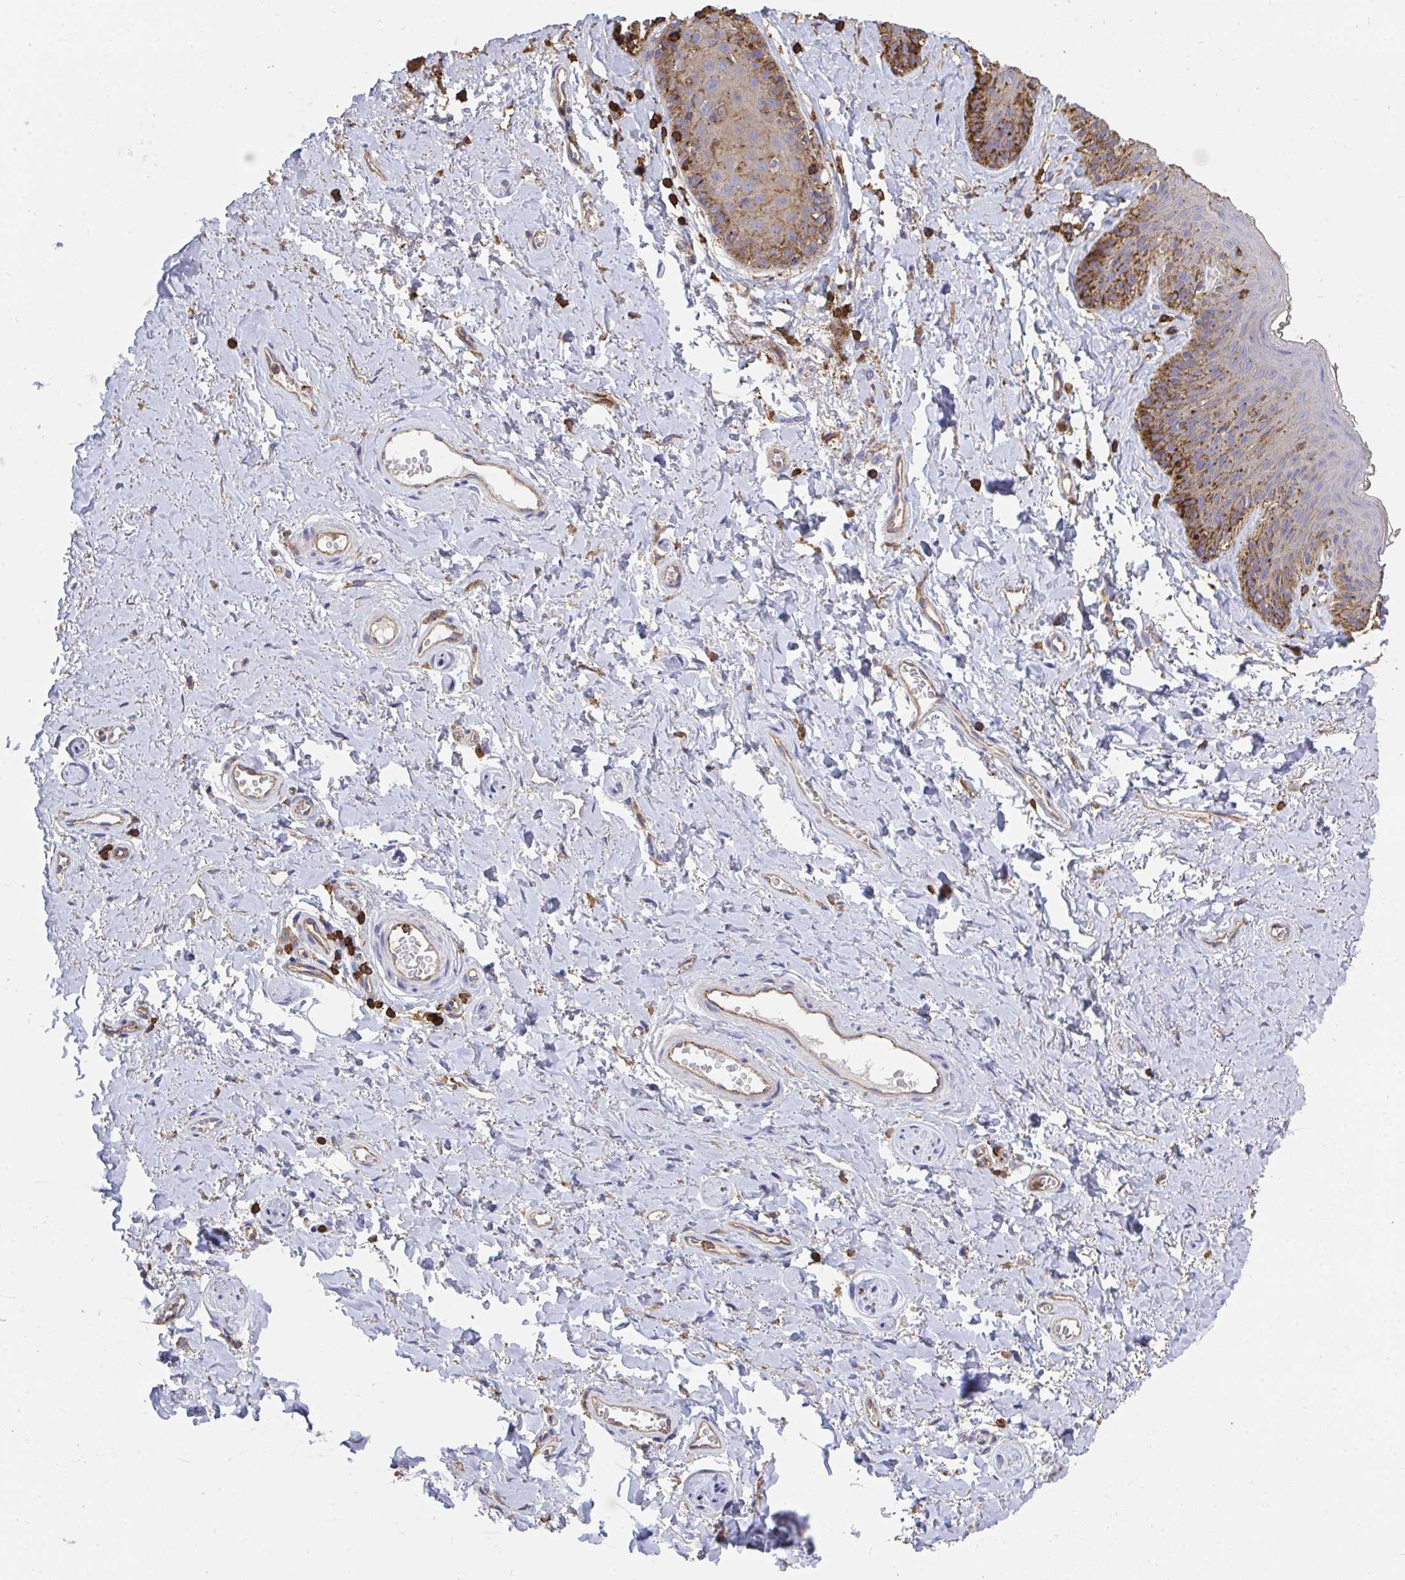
{"staining": {"intensity": "moderate", "quantity": "25%-75%", "location": "cytoplasmic/membranous"}, "tissue": "skin", "cell_type": "Epidermal cells", "image_type": "normal", "snomed": [{"axis": "morphology", "description": "Normal tissue, NOS"}, {"axis": "topography", "description": "Vulva"}, {"axis": "topography", "description": "Peripheral nerve tissue"}], "caption": "Skin stained with DAB (3,3'-diaminobenzidine) immunohistochemistry (IHC) shows medium levels of moderate cytoplasmic/membranous positivity in approximately 25%-75% of epidermal cells.", "gene": "CFL1", "patient": {"sex": "female", "age": 66}}